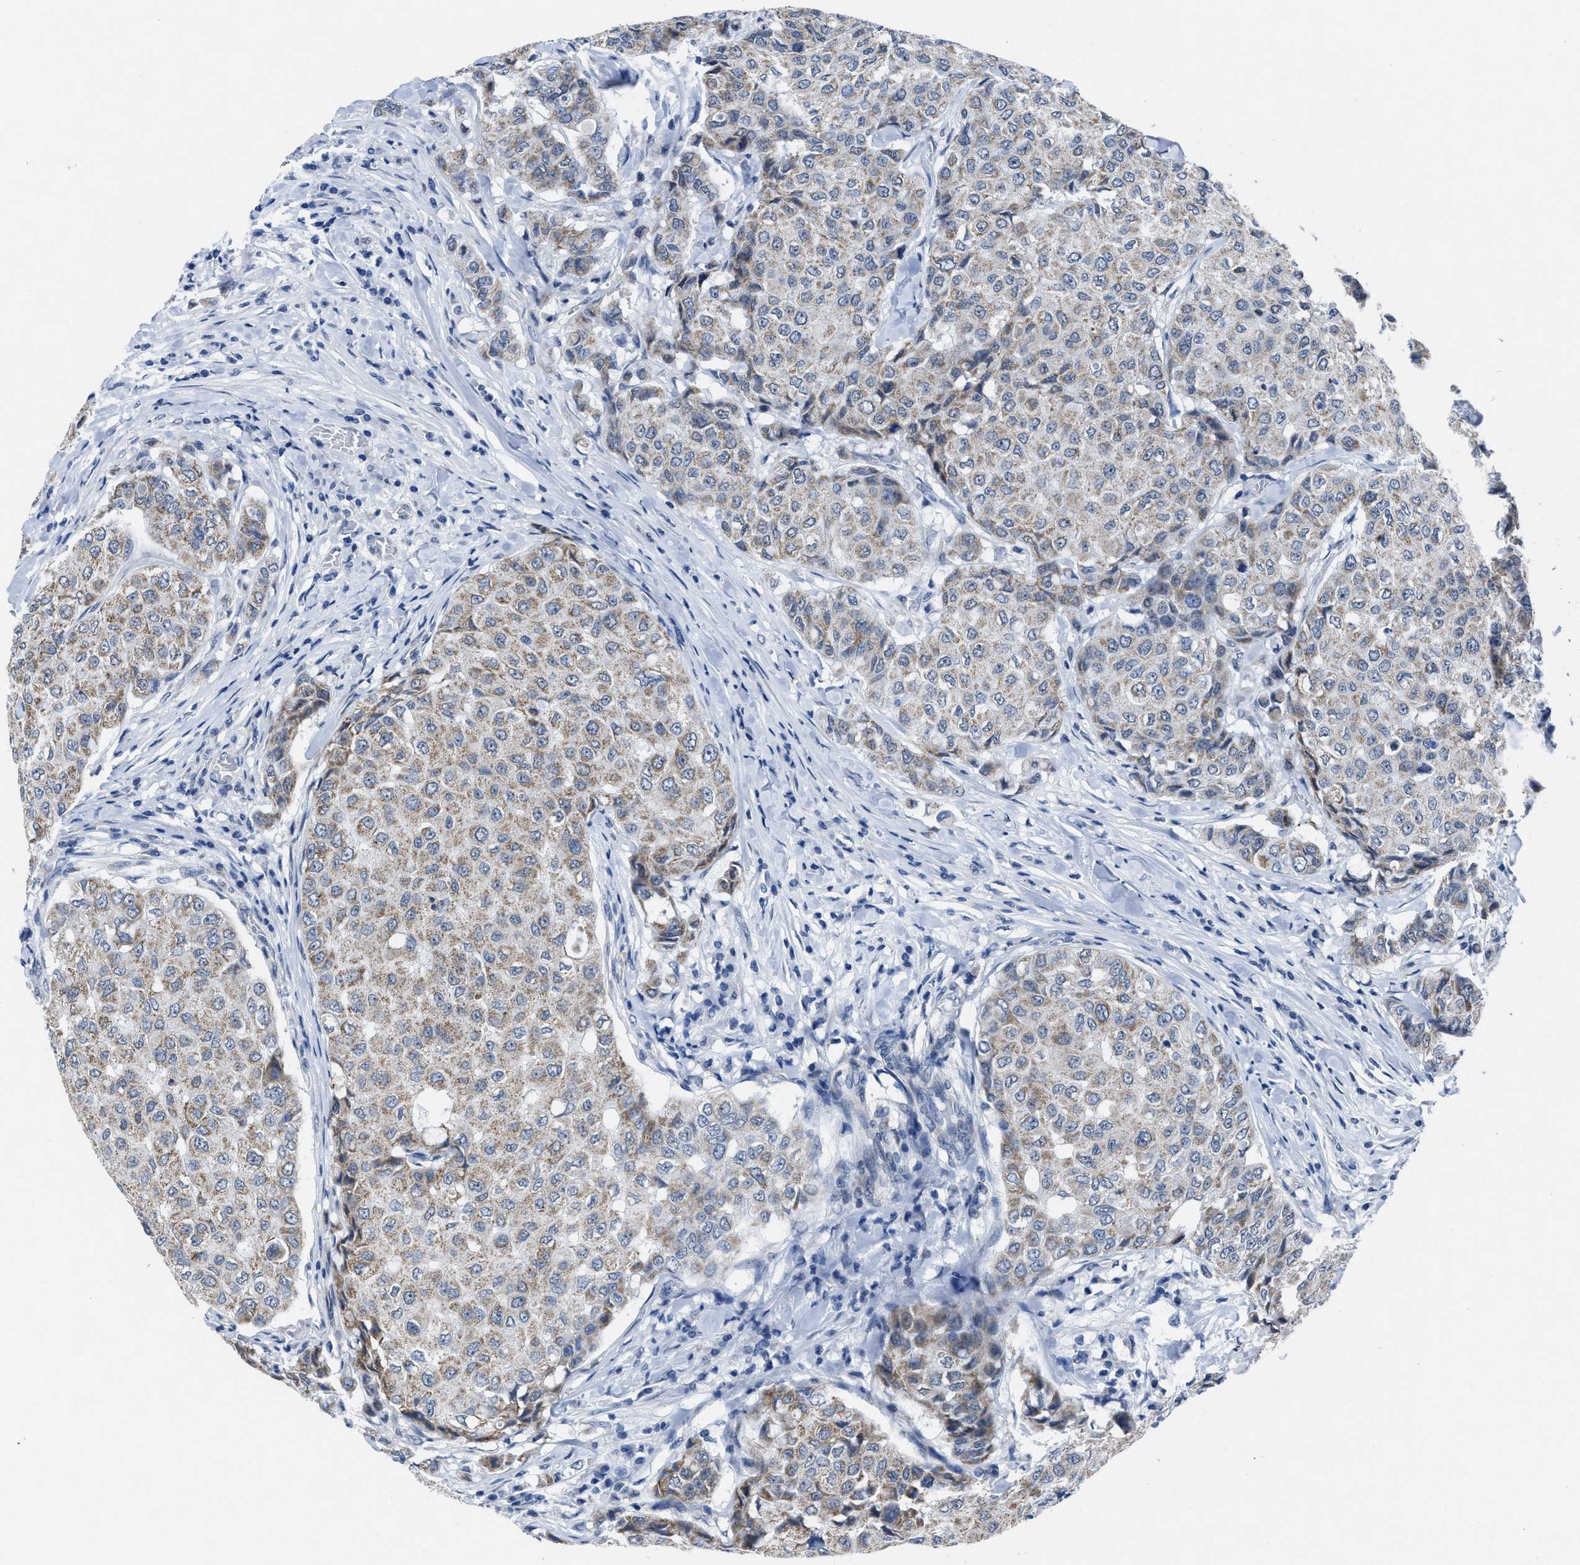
{"staining": {"intensity": "moderate", "quantity": "25%-75%", "location": "cytoplasmic/membranous"}, "tissue": "breast cancer", "cell_type": "Tumor cells", "image_type": "cancer", "snomed": [{"axis": "morphology", "description": "Duct carcinoma"}, {"axis": "topography", "description": "Breast"}], "caption": "Immunohistochemical staining of intraductal carcinoma (breast) shows medium levels of moderate cytoplasmic/membranous protein positivity in approximately 25%-75% of tumor cells.", "gene": "ID3", "patient": {"sex": "female", "age": 27}}